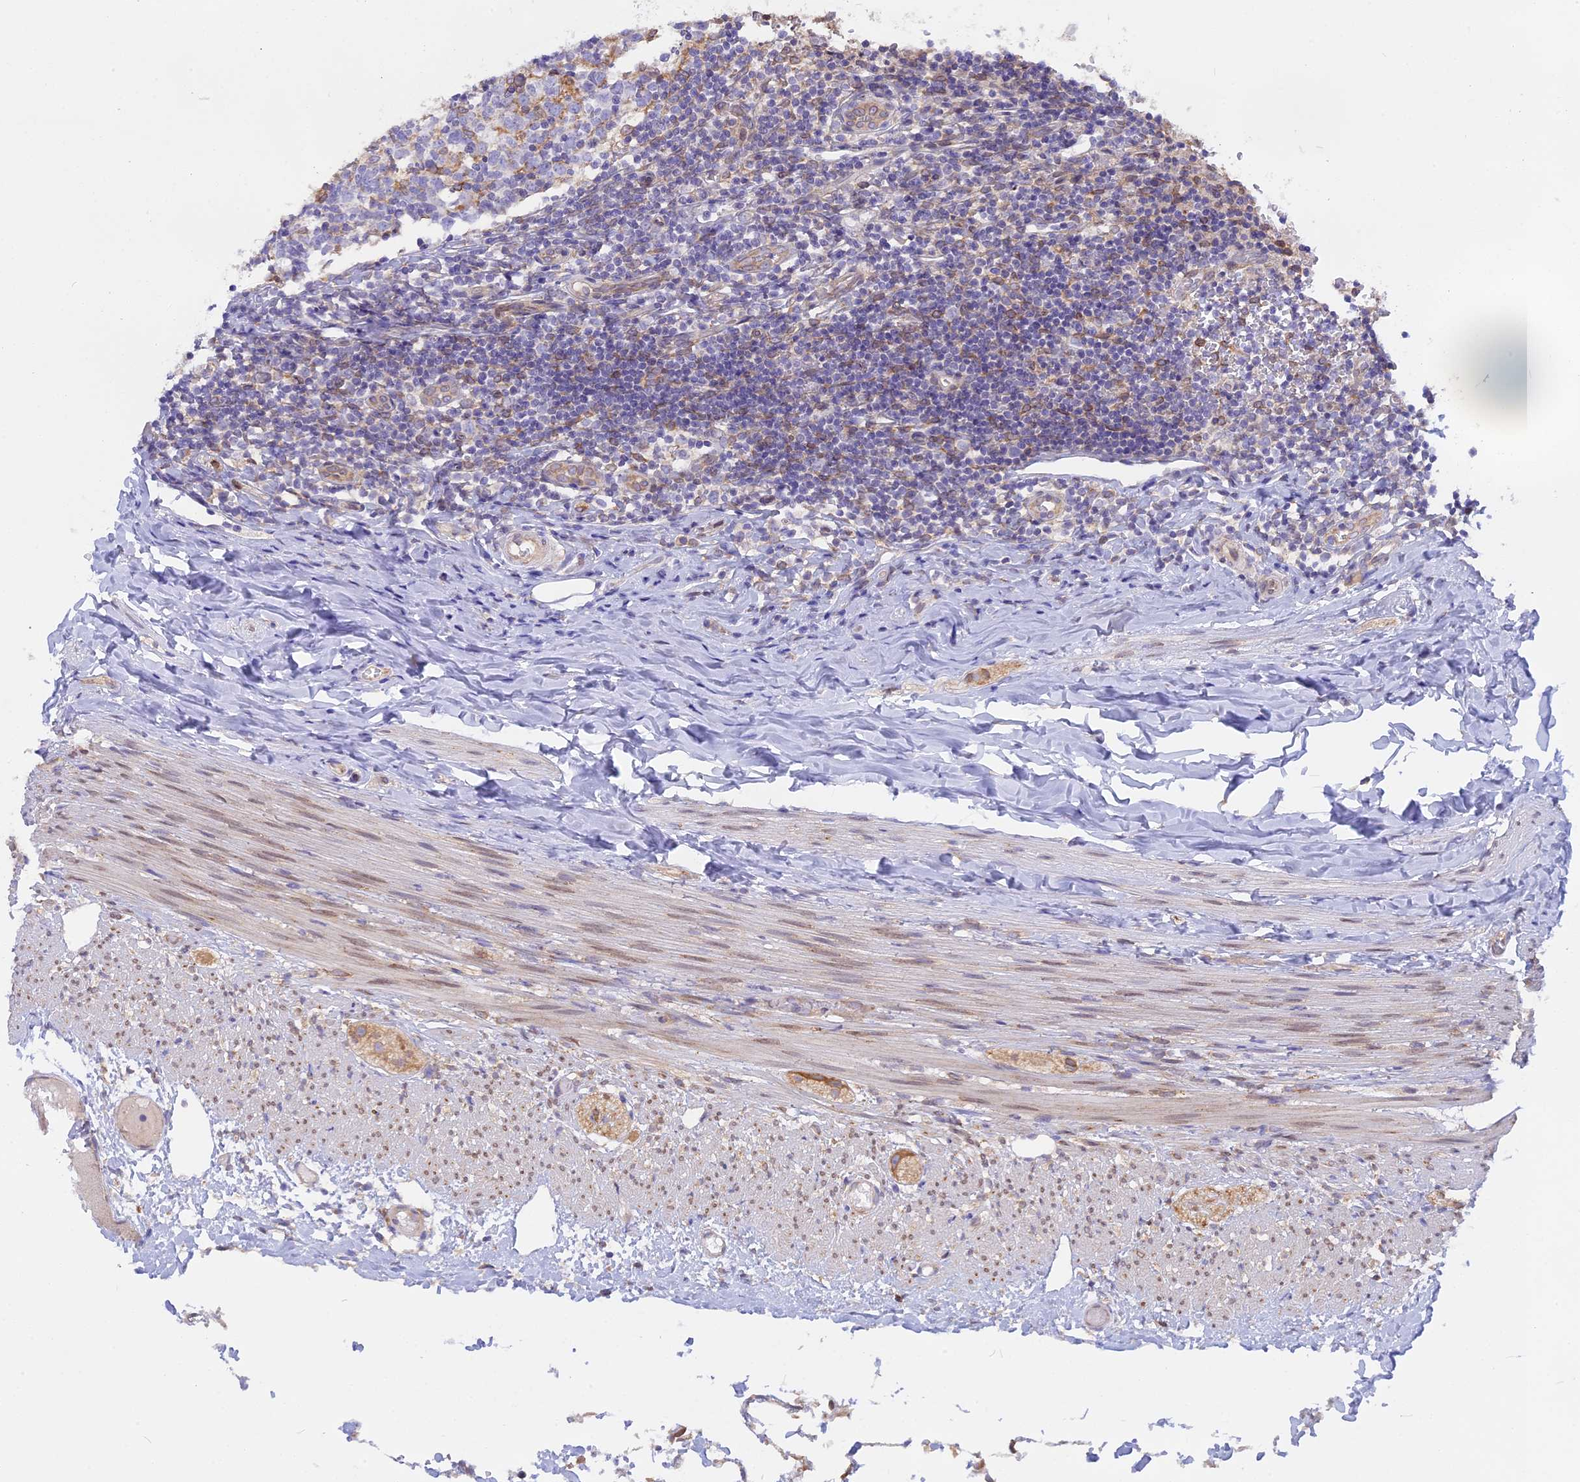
{"staining": {"intensity": "moderate", "quantity": ">75%", "location": "cytoplasmic/membranous"}, "tissue": "appendix", "cell_type": "Glandular cells", "image_type": "normal", "snomed": [{"axis": "morphology", "description": "Normal tissue, NOS"}, {"axis": "topography", "description": "Appendix"}], "caption": "Immunohistochemistry of benign human appendix displays medium levels of moderate cytoplasmic/membranous staining in about >75% of glandular cells. (DAB IHC, brown staining for protein, blue staining for nuclei).", "gene": "TLCD1", "patient": {"sex": "male", "age": 8}}